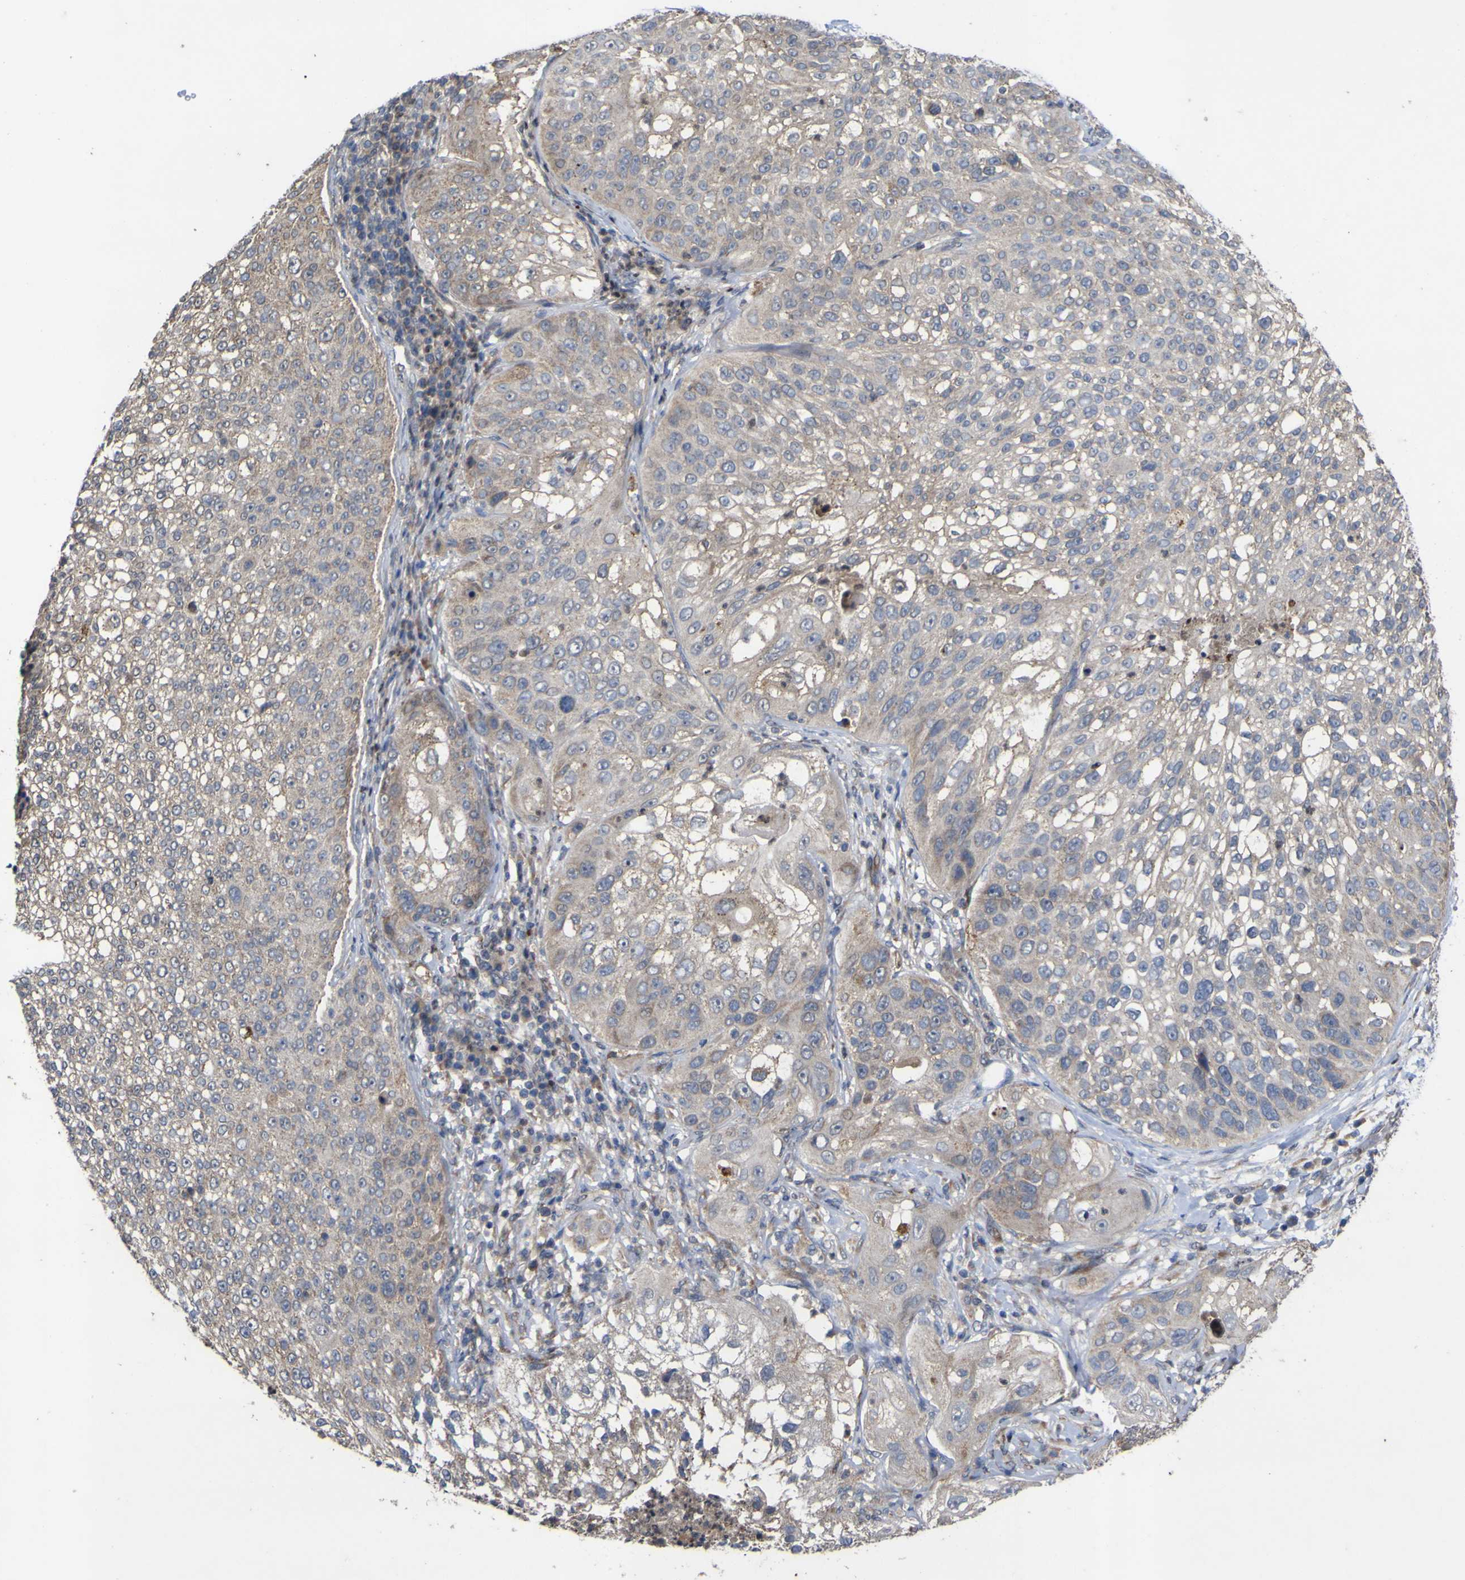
{"staining": {"intensity": "weak", "quantity": ">75%", "location": "cytoplasmic/membranous"}, "tissue": "lung cancer", "cell_type": "Tumor cells", "image_type": "cancer", "snomed": [{"axis": "morphology", "description": "Inflammation, NOS"}, {"axis": "morphology", "description": "Squamous cell carcinoma, NOS"}, {"axis": "topography", "description": "Lymph node"}, {"axis": "topography", "description": "Soft tissue"}, {"axis": "topography", "description": "Lung"}], "caption": "Immunohistochemical staining of squamous cell carcinoma (lung) reveals low levels of weak cytoplasmic/membranous protein expression in approximately >75% of tumor cells.", "gene": "IRAK2", "patient": {"sex": "male", "age": 66}}